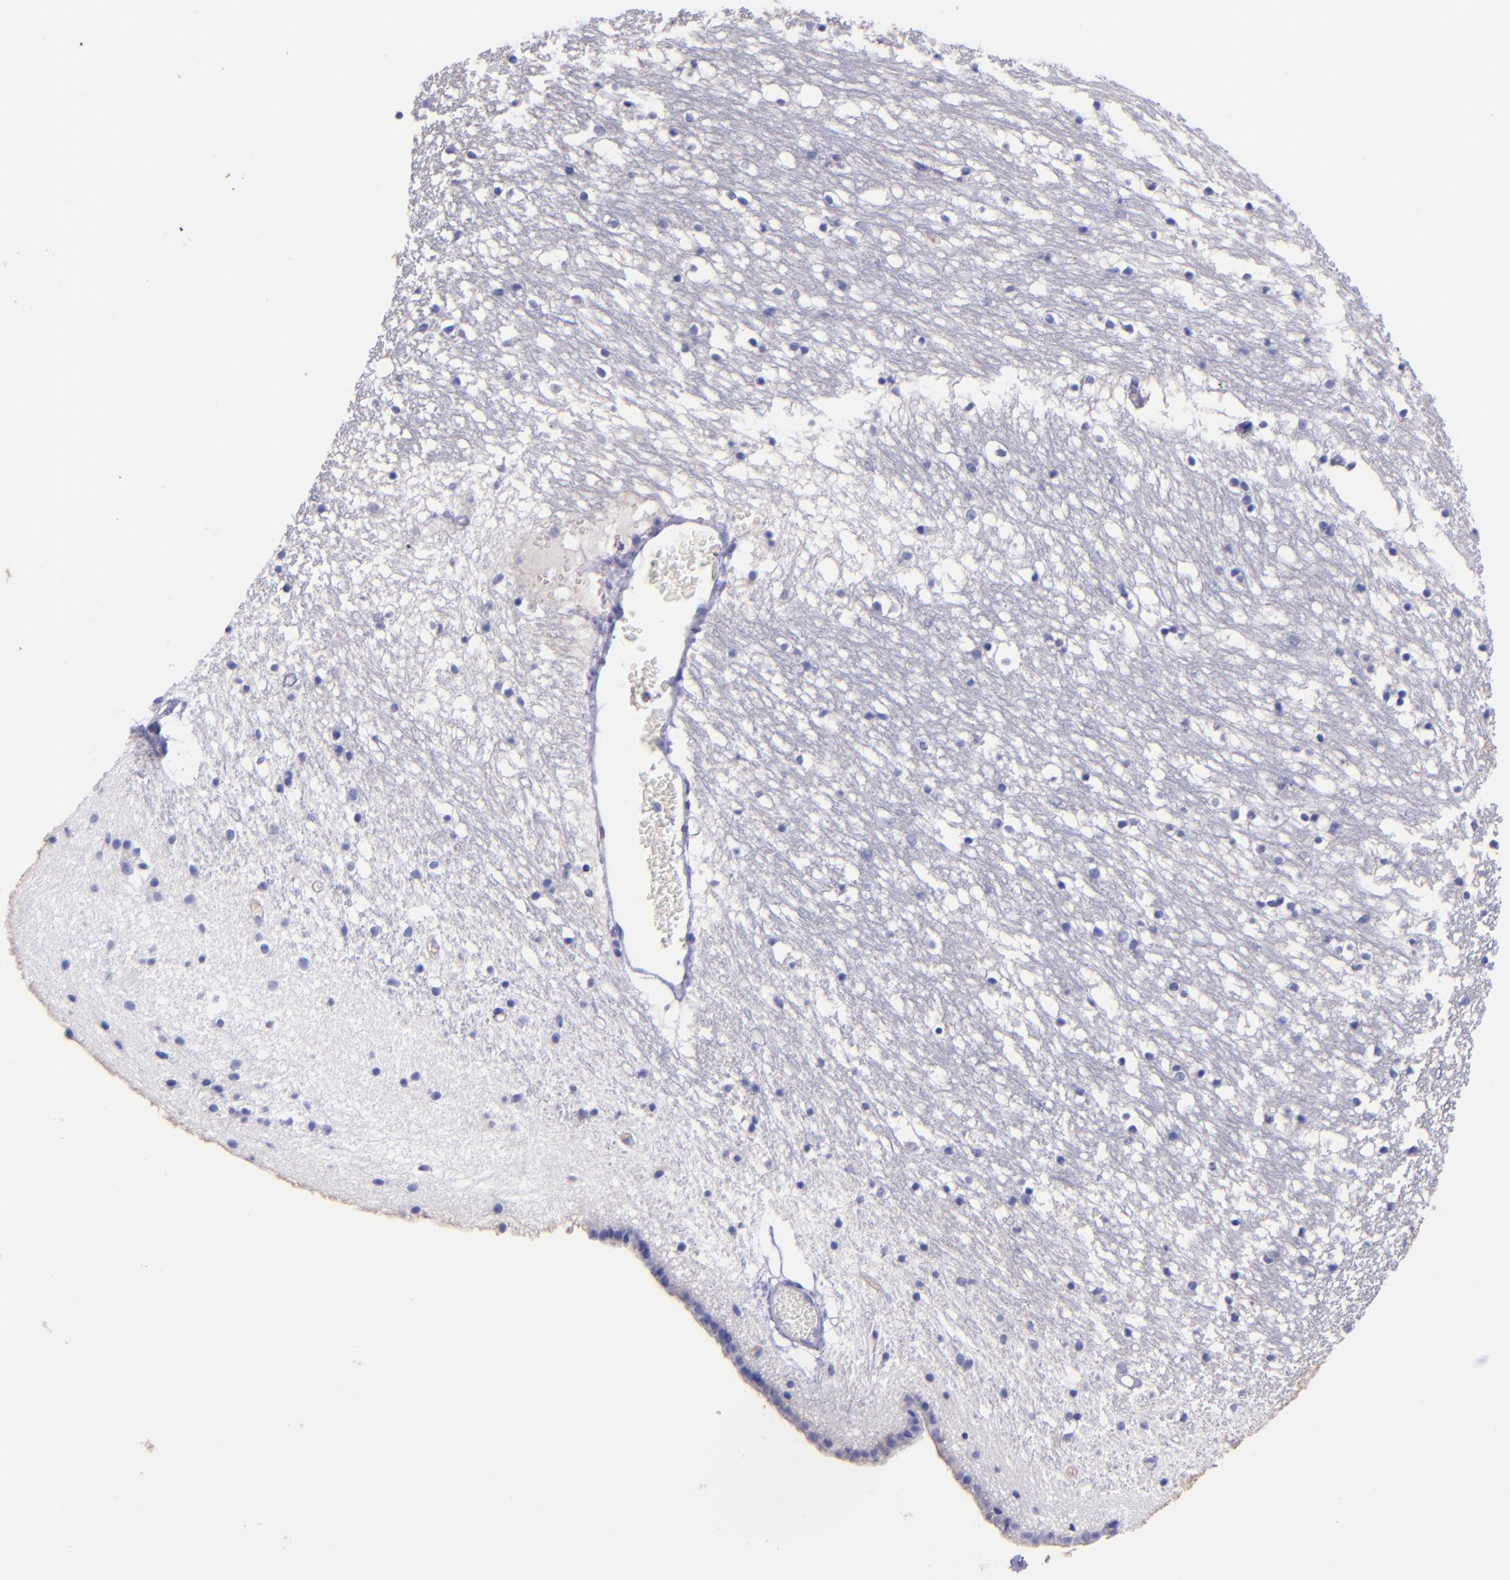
{"staining": {"intensity": "negative", "quantity": "none", "location": "none"}, "tissue": "caudate", "cell_type": "Glial cells", "image_type": "normal", "snomed": [{"axis": "morphology", "description": "Normal tissue, NOS"}, {"axis": "topography", "description": "Lateral ventricle wall"}], "caption": "IHC of unremarkable caudate shows no positivity in glial cells. (DAB immunohistochemistry (IHC), high magnification).", "gene": "KNG1", "patient": {"sex": "male", "age": 45}}